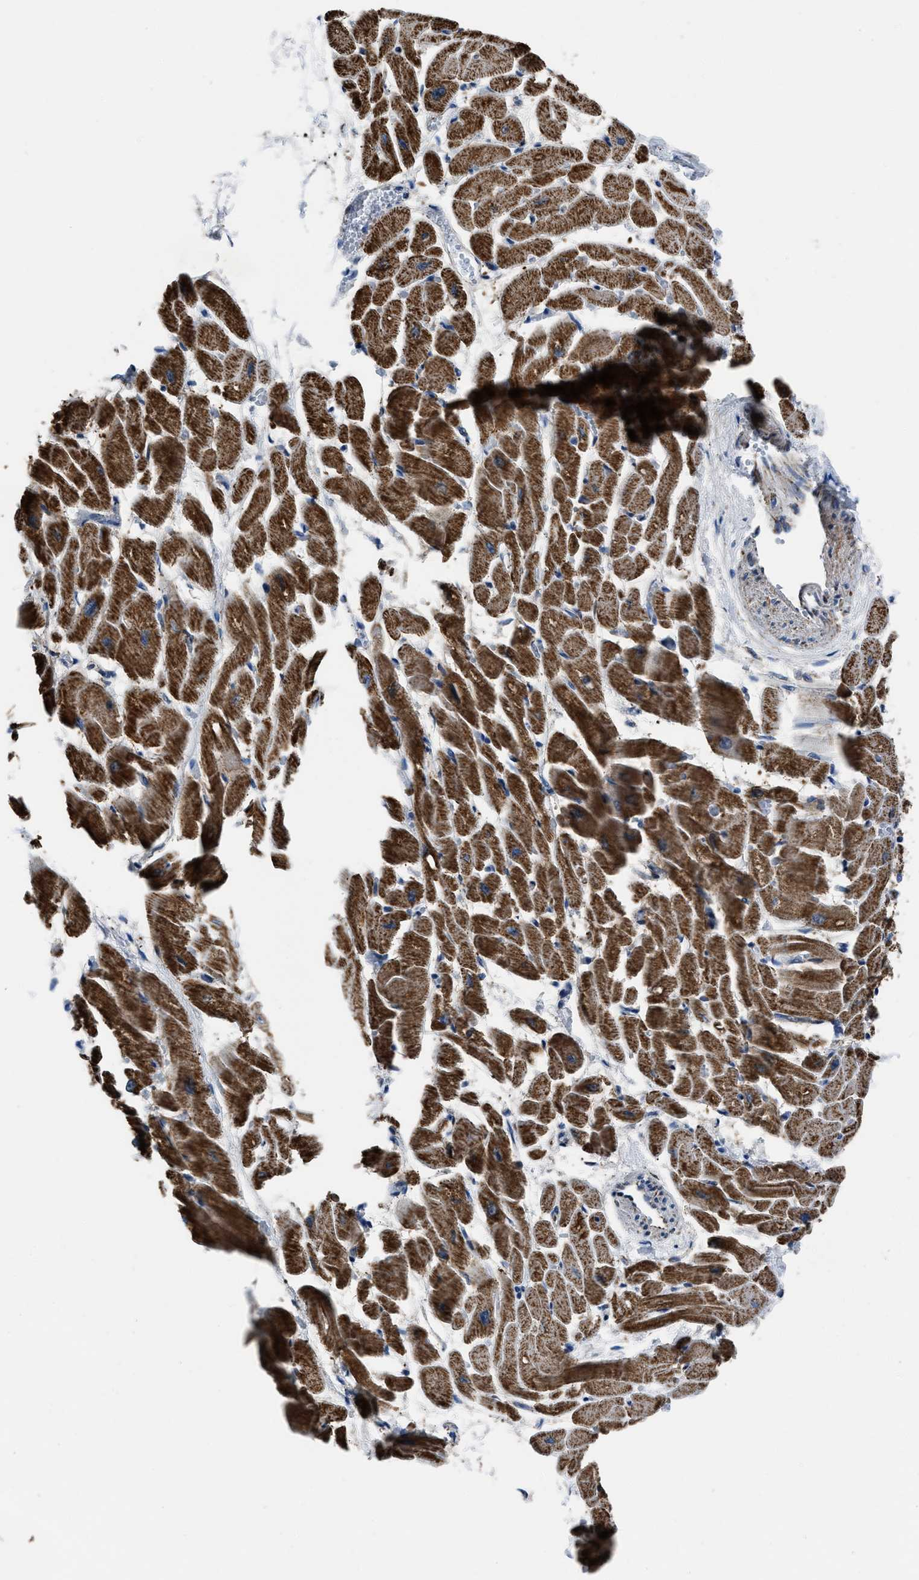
{"staining": {"intensity": "strong", "quantity": ">75%", "location": "cytoplasmic/membranous"}, "tissue": "heart muscle", "cell_type": "Cardiomyocytes", "image_type": "normal", "snomed": [{"axis": "morphology", "description": "Normal tissue, NOS"}, {"axis": "topography", "description": "Heart"}], "caption": "Immunohistochemical staining of unremarkable heart muscle exhibits >75% levels of strong cytoplasmic/membranous protein staining in about >75% of cardiomyocytes. (DAB = brown stain, brightfield microscopy at high magnification).", "gene": "NSD3", "patient": {"sex": "male", "age": 45}}